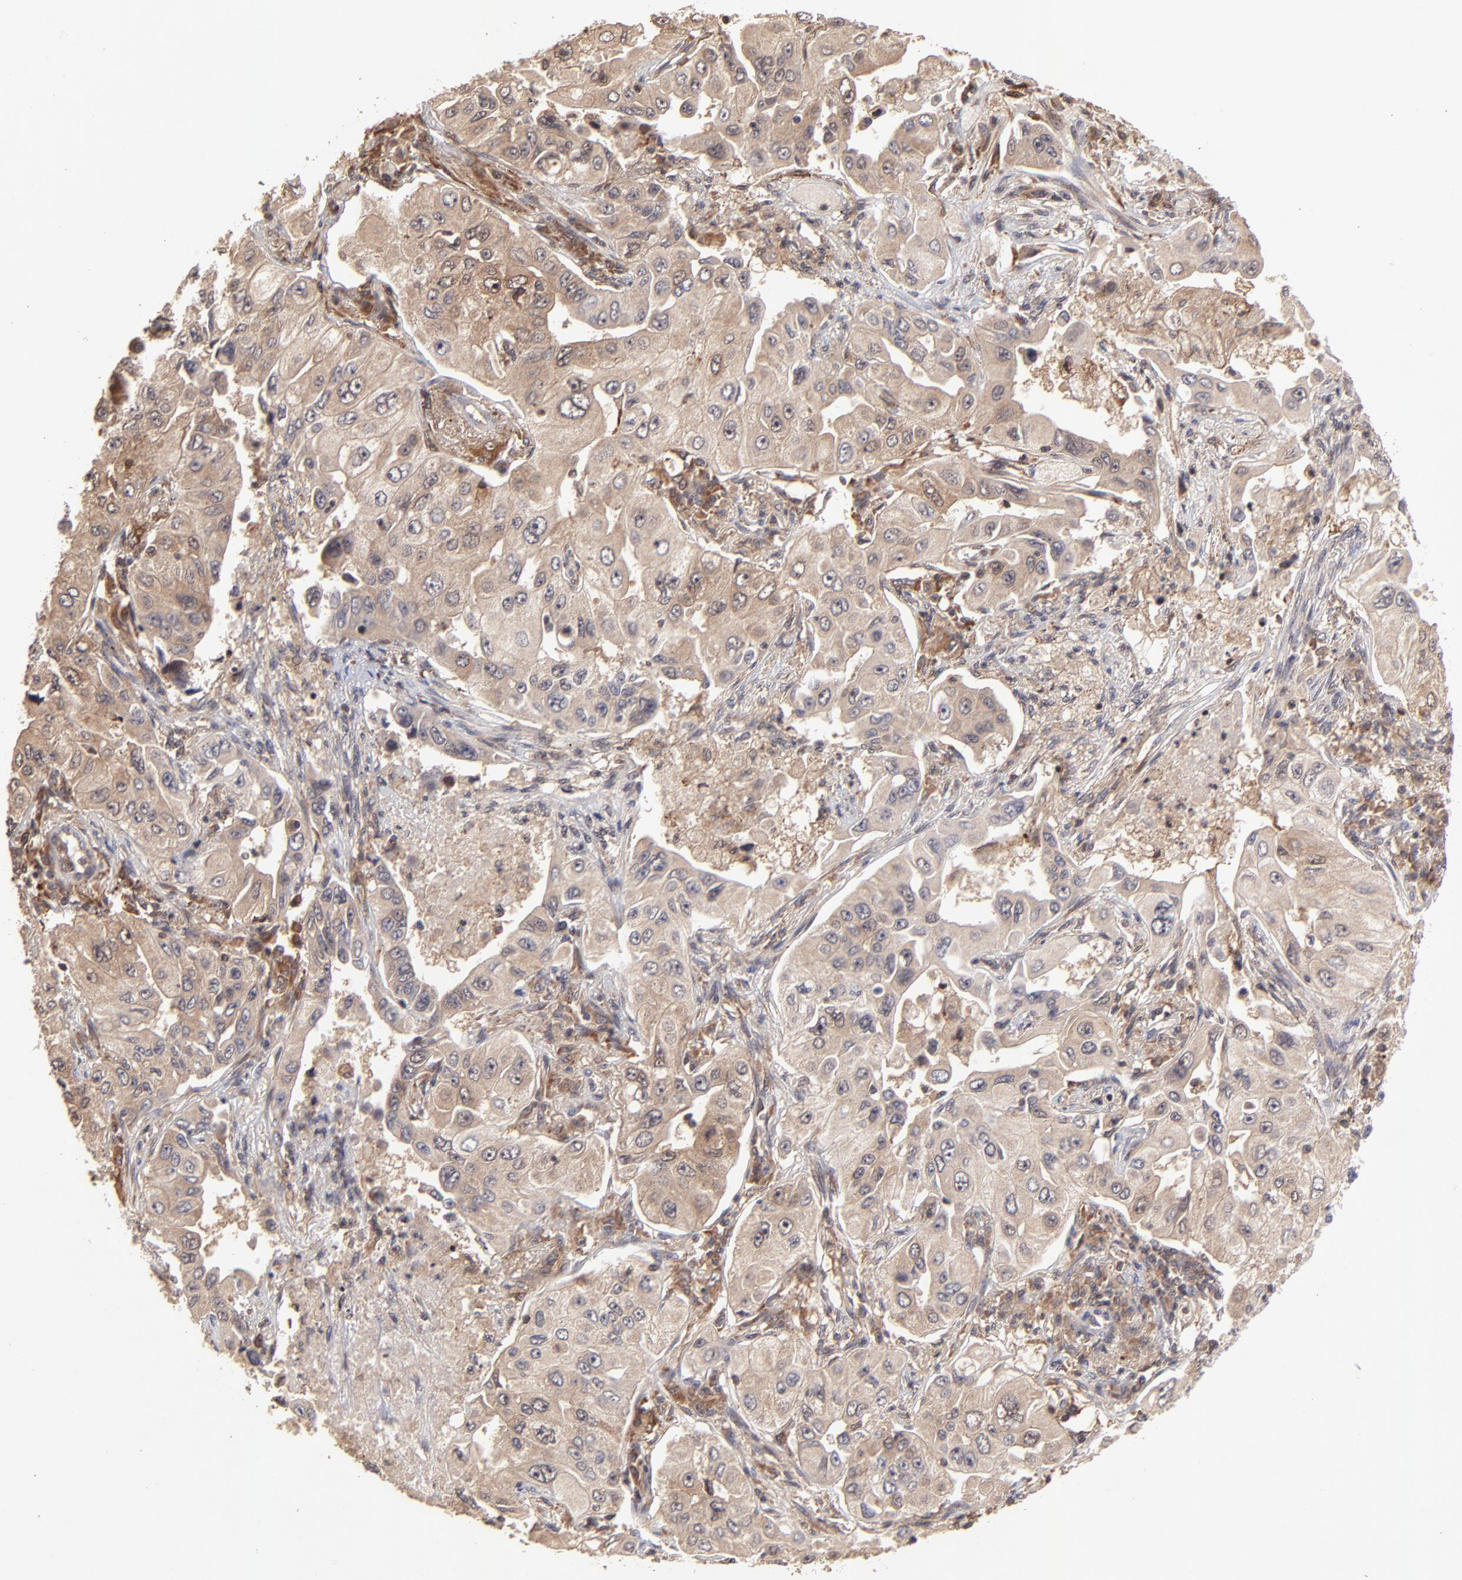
{"staining": {"intensity": "moderate", "quantity": ">75%", "location": "cytoplasmic/membranous"}, "tissue": "lung cancer", "cell_type": "Tumor cells", "image_type": "cancer", "snomed": [{"axis": "morphology", "description": "Adenocarcinoma, NOS"}, {"axis": "topography", "description": "Lung"}], "caption": "This histopathology image displays immunohistochemistry staining of human adenocarcinoma (lung), with medium moderate cytoplasmic/membranous expression in about >75% of tumor cells.", "gene": "UBE2L6", "patient": {"sex": "male", "age": 84}}